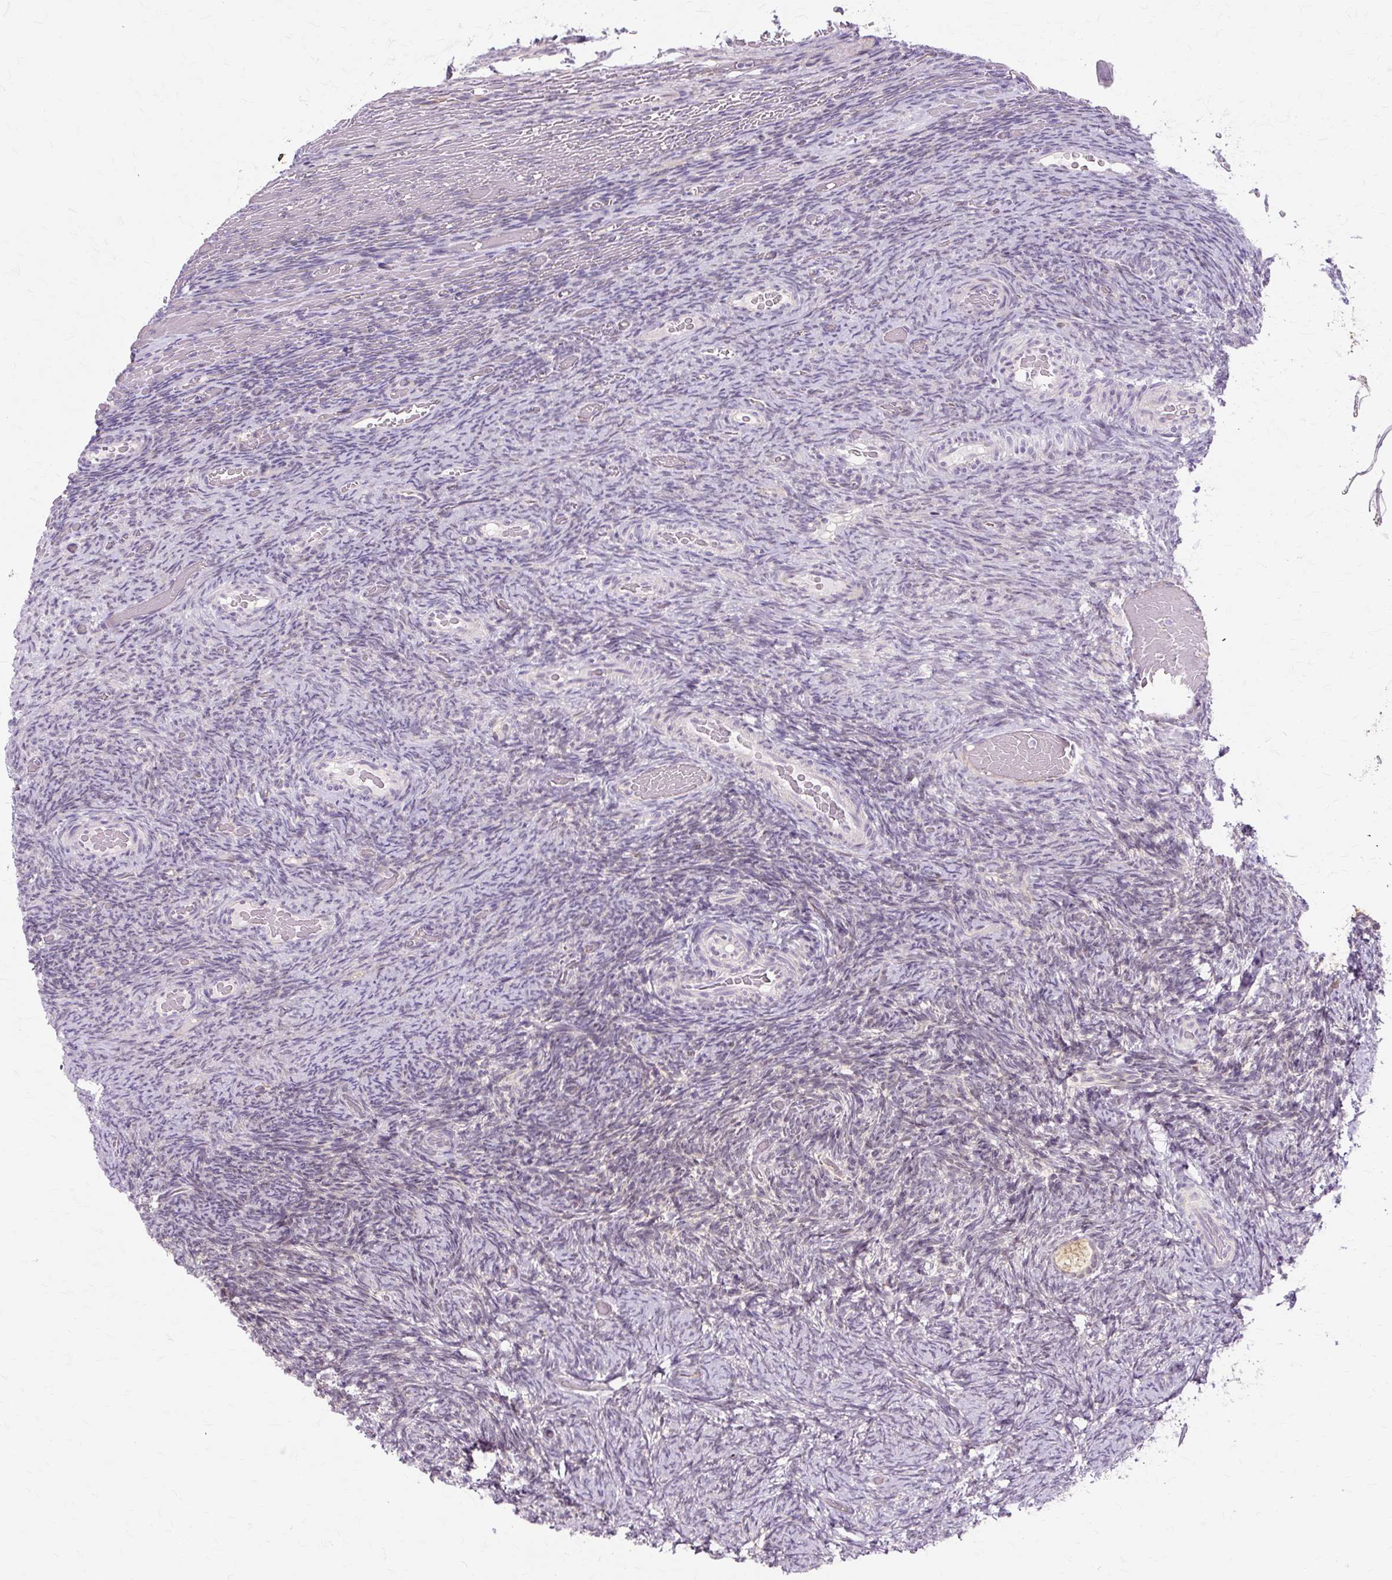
{"staining": {"intensity": "weak", "quantity": ">75%", "location": "cytoplasmic/membranous"}, "tissue": "ovary", "cell_type": "Follicle cells", "image_type": "normal", "snomed": [{"axis": "morphology", "description": "Normal tissue, NOS"}, {"axis": "topography", "description": "Ovary"}], "caption": "Ovary stained with DAB immunohistochemistry demonstrates low levels of weak cytoplasmic/membranous positivity in about >75% of follicle cells. The staining was performed using DAB, with brown indicating positive protein expression. Nuclei are stained blue with hematoxylin.", "gene": "ZNF35", "patient": {"sex": "female", "age": 34}}